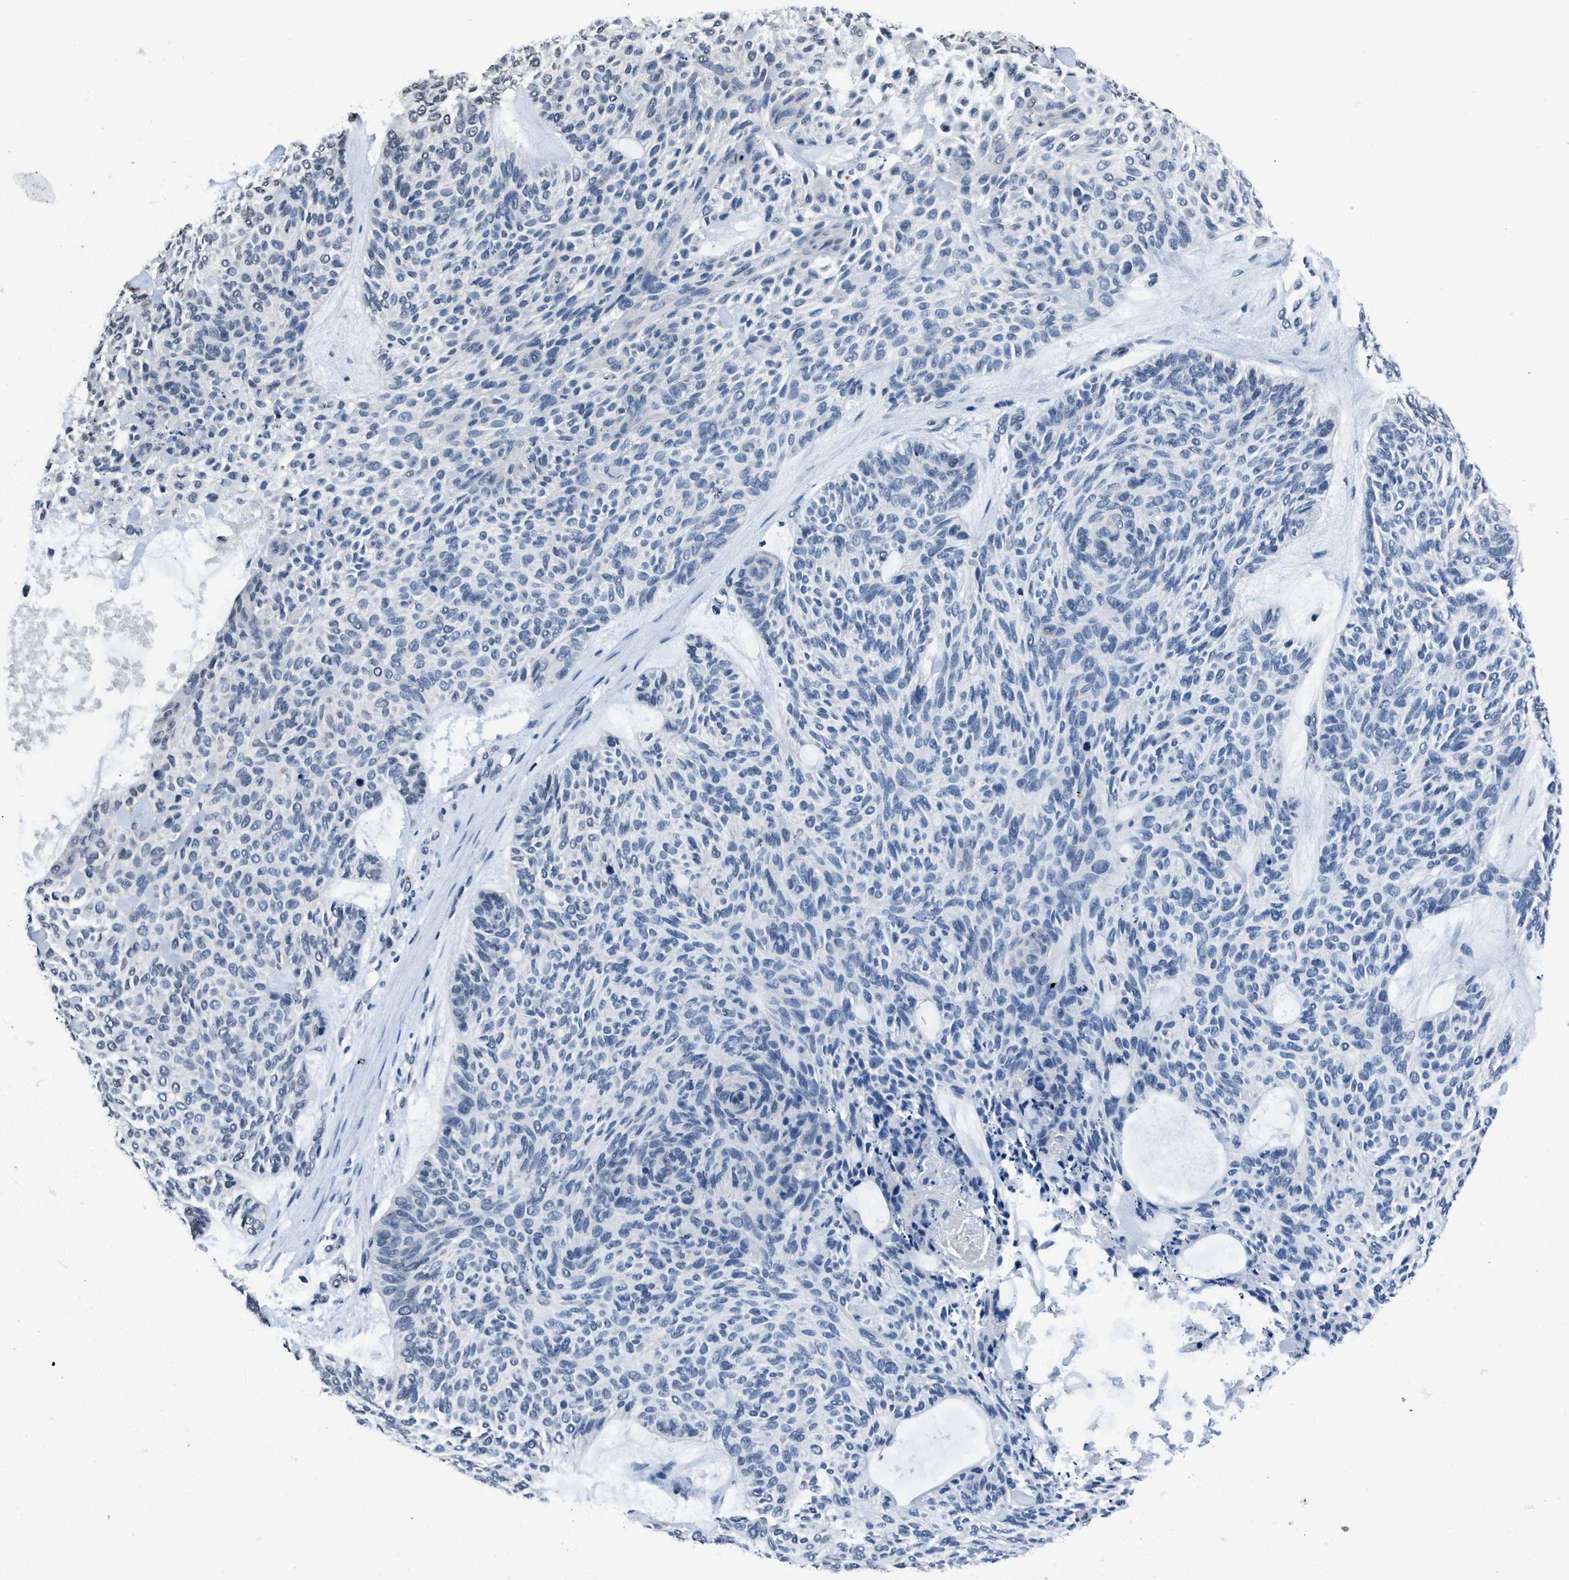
{"staining": {"intensity": "negative", "quantity": "none", "location": "none"}, "tissue": "skin cancer", "cell_type": "Tumor cells", "image_type": "cancer", "snomed": [{"axis": "morphology", "description": "Basal cell carcinoma"}, {"axis": "topography", "description": "Skin"}], "caption": "This is an IHC image of skin basal cell carcinoma. There is no expression in tumor cells.", "gene": "ITGA2B", "patient": {"sex": "male", "age": 55}}